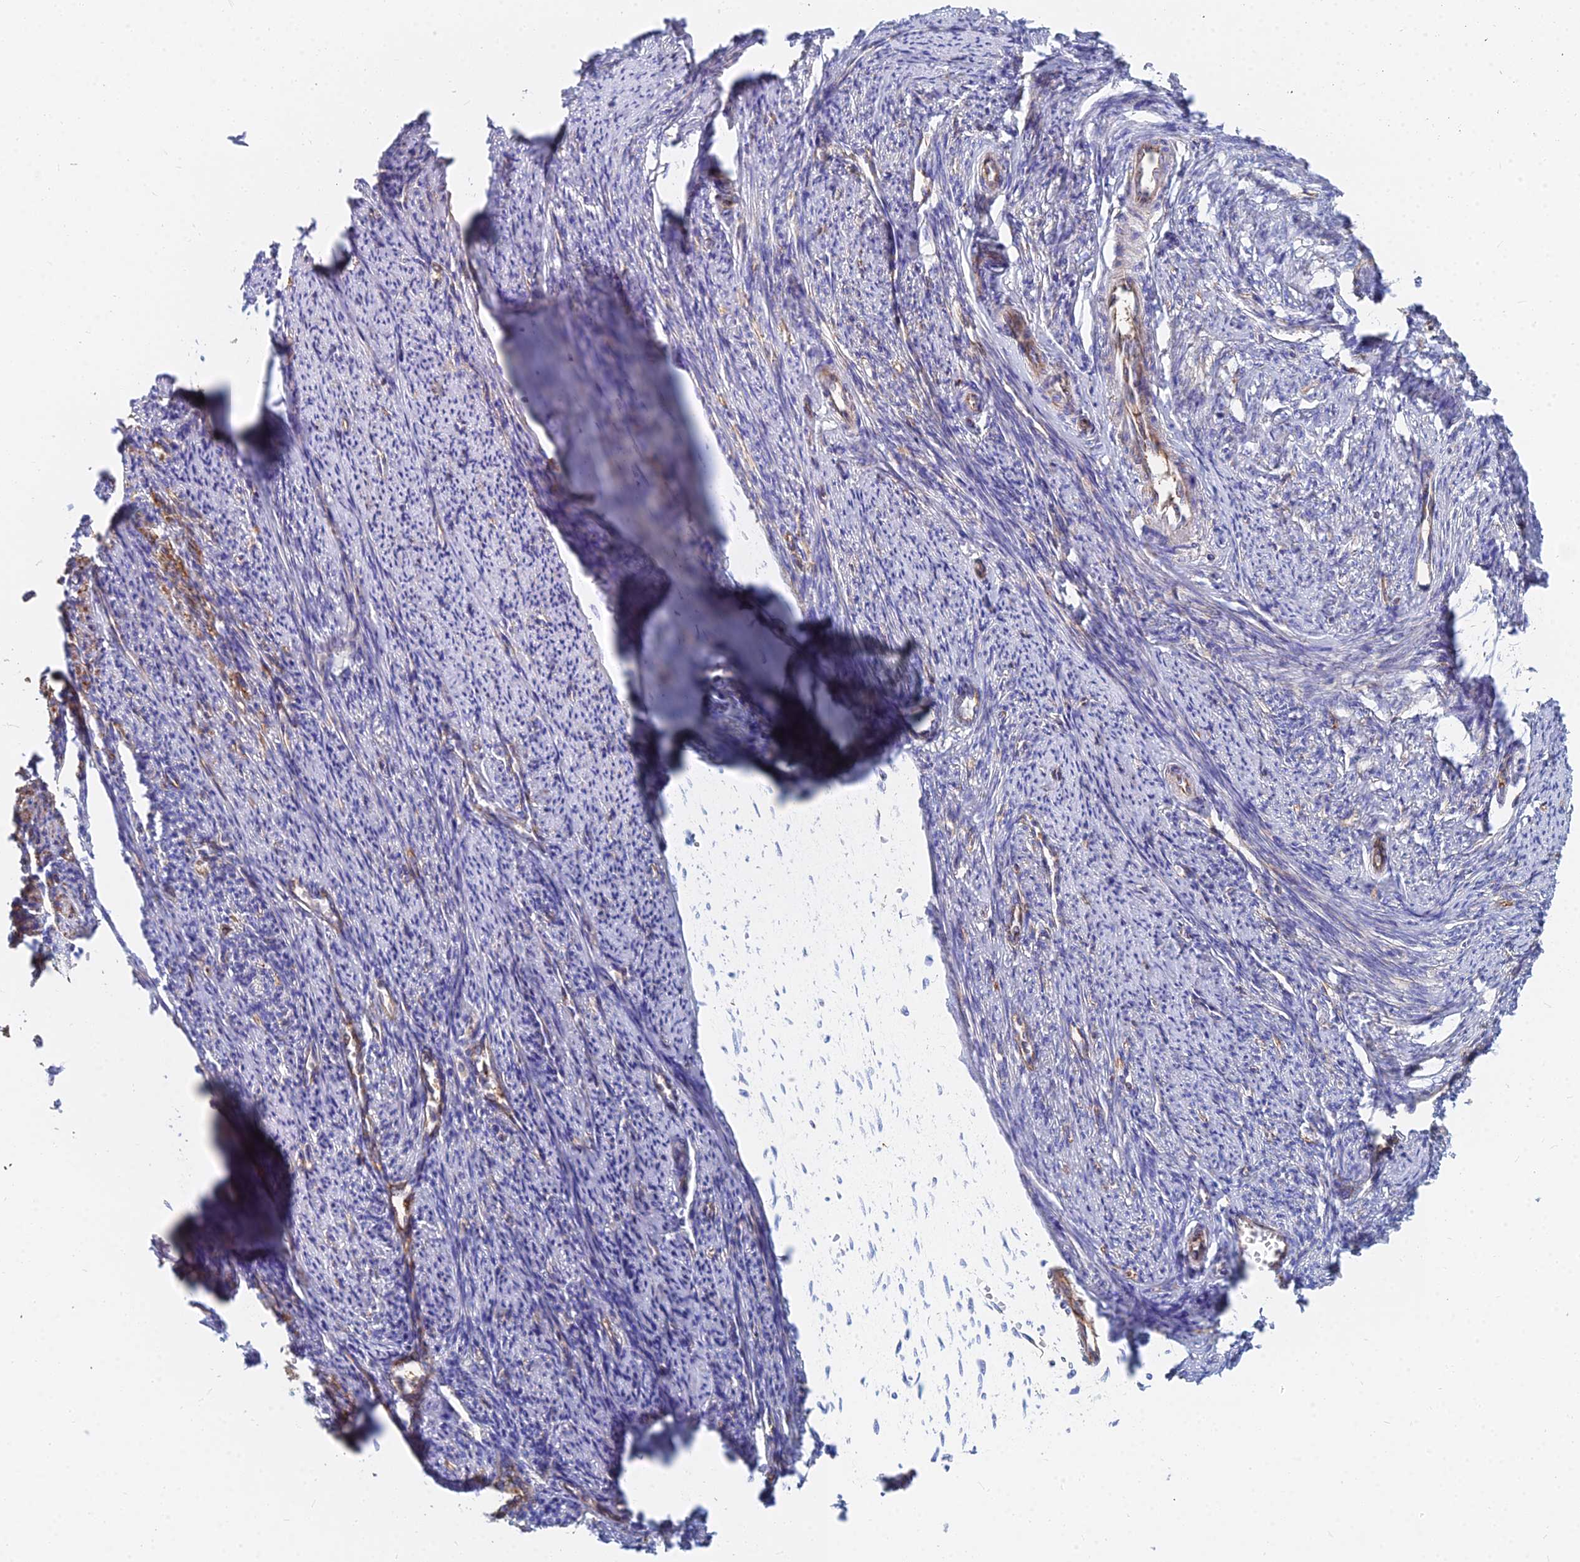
{"staining": {"intensity": "weak", "quantity": "25%-75%", "location": "cytoplasmic/membranous"}, "tissue": "smooth muscle", "cell_type": "Smooth muscle cells", "image_type": "normal", "snomed": [{"axis": "morphology", "description": "Normal tissue, NOS"}, {"axis": "topography", "description": "Smooth muscle"}, {"axis": "topography", "description": "Uterus"}], "caption": "IHC (DAB (3,3'-diaminobenzidine)) staining of benign smooth muscle exhibits weak cytoplasmic/membranous protein expression in about 25%-75% of smooth muscle cells. The staining was performed using DAB (3,3'-diaminobenzidine), with brown indicating positive protein expression. Nuclei are stained blue with hematoxylin.", "gene": "FFAR3", "patient": {"sex": "female", "age": 59}}